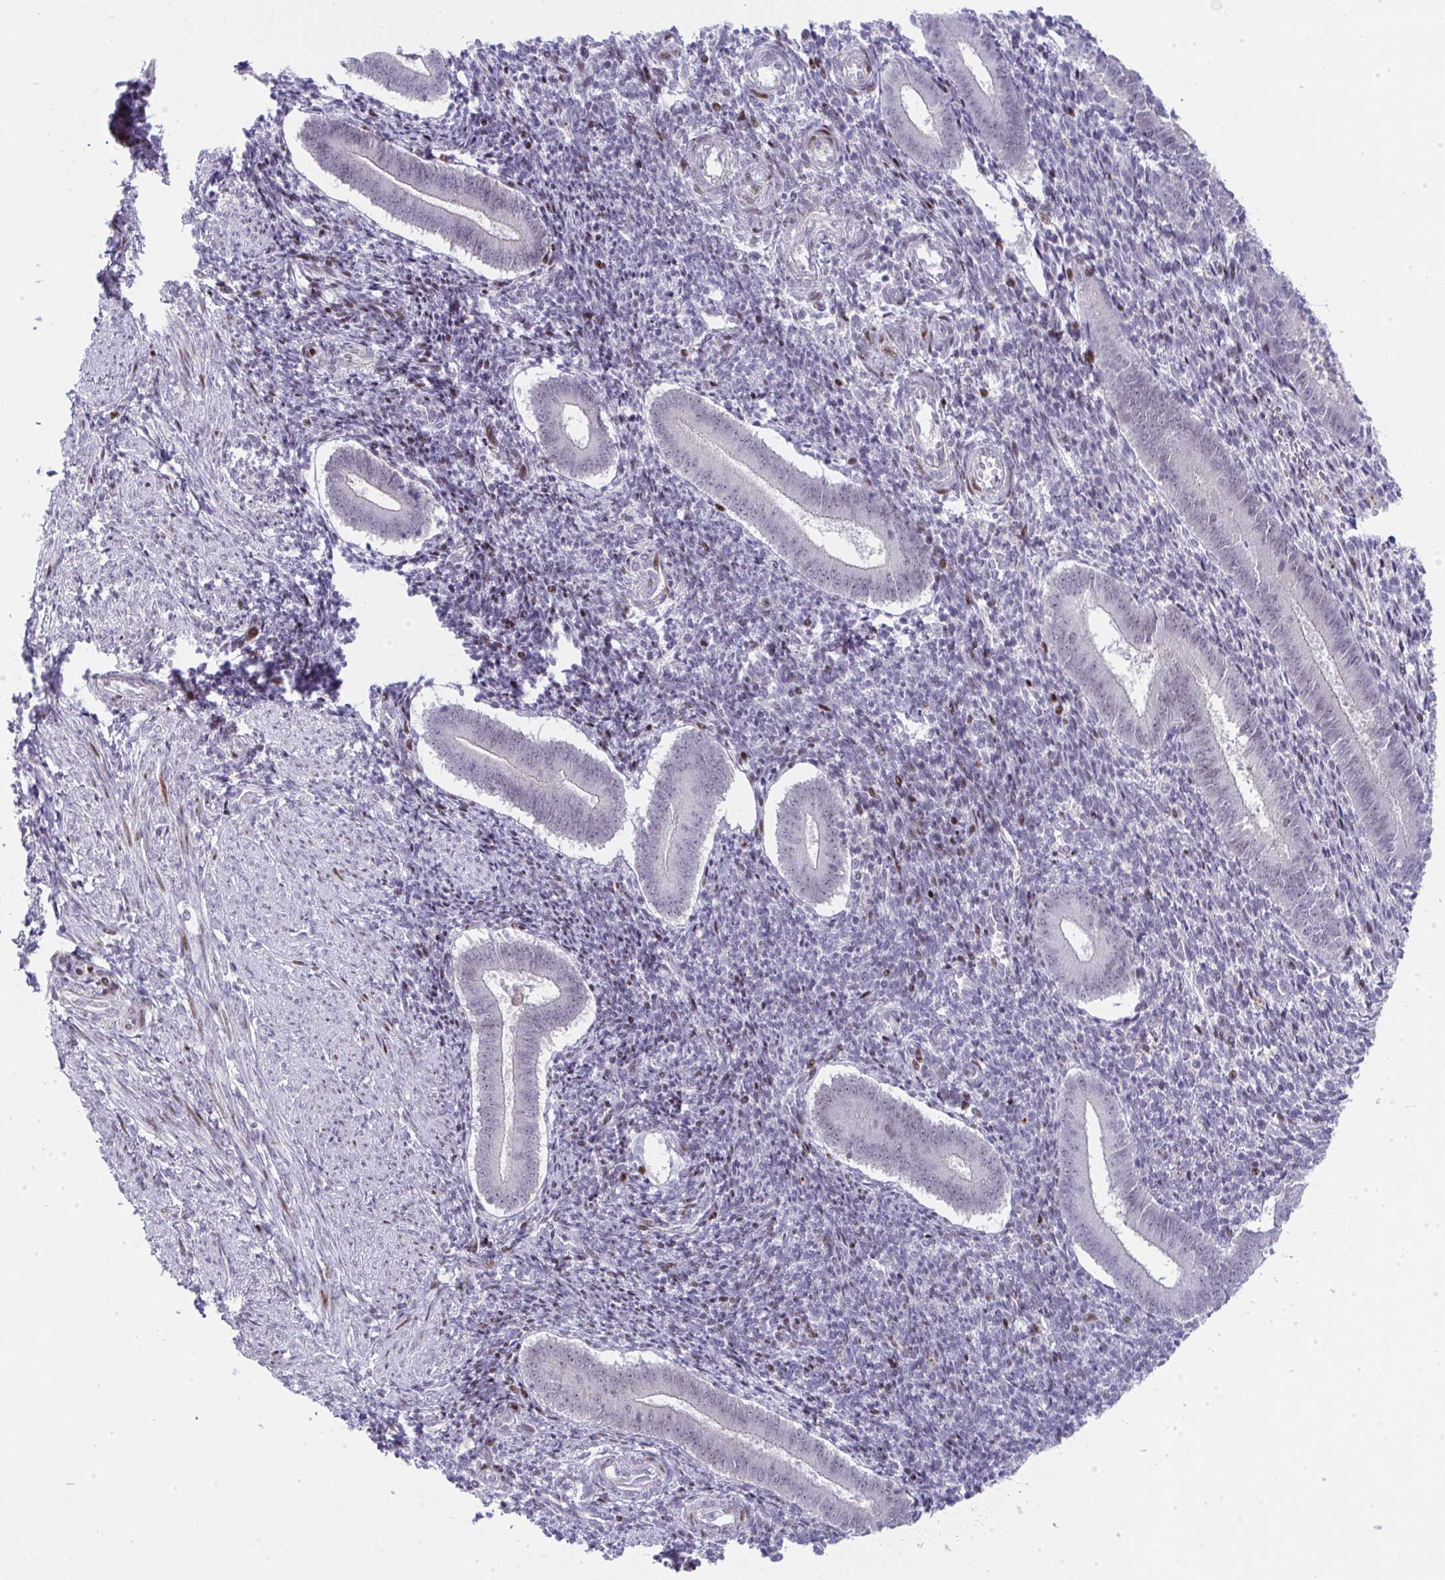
{"staining": {"intensity": "moderate", "quantity": "<25%", "location": "nuclear"}, "tissue": "endometrium", "cell_type": "Cells in endometrial stroma", "image_type": "normal", "snomed": [{"axis": "morphology", "description": "Normal tissue, NOS"}, {"axis": "topography", "description": "Endometrium"}], "caption": "DAB immunohistochemical staining of benign human endometrium reveals moderate nuclear protein expression in about <25% of cells in endometrial stroma. Nuclei are stained in blue.", "gene": "GALNT16", "patient": {"sex": "female", "age": 25}}